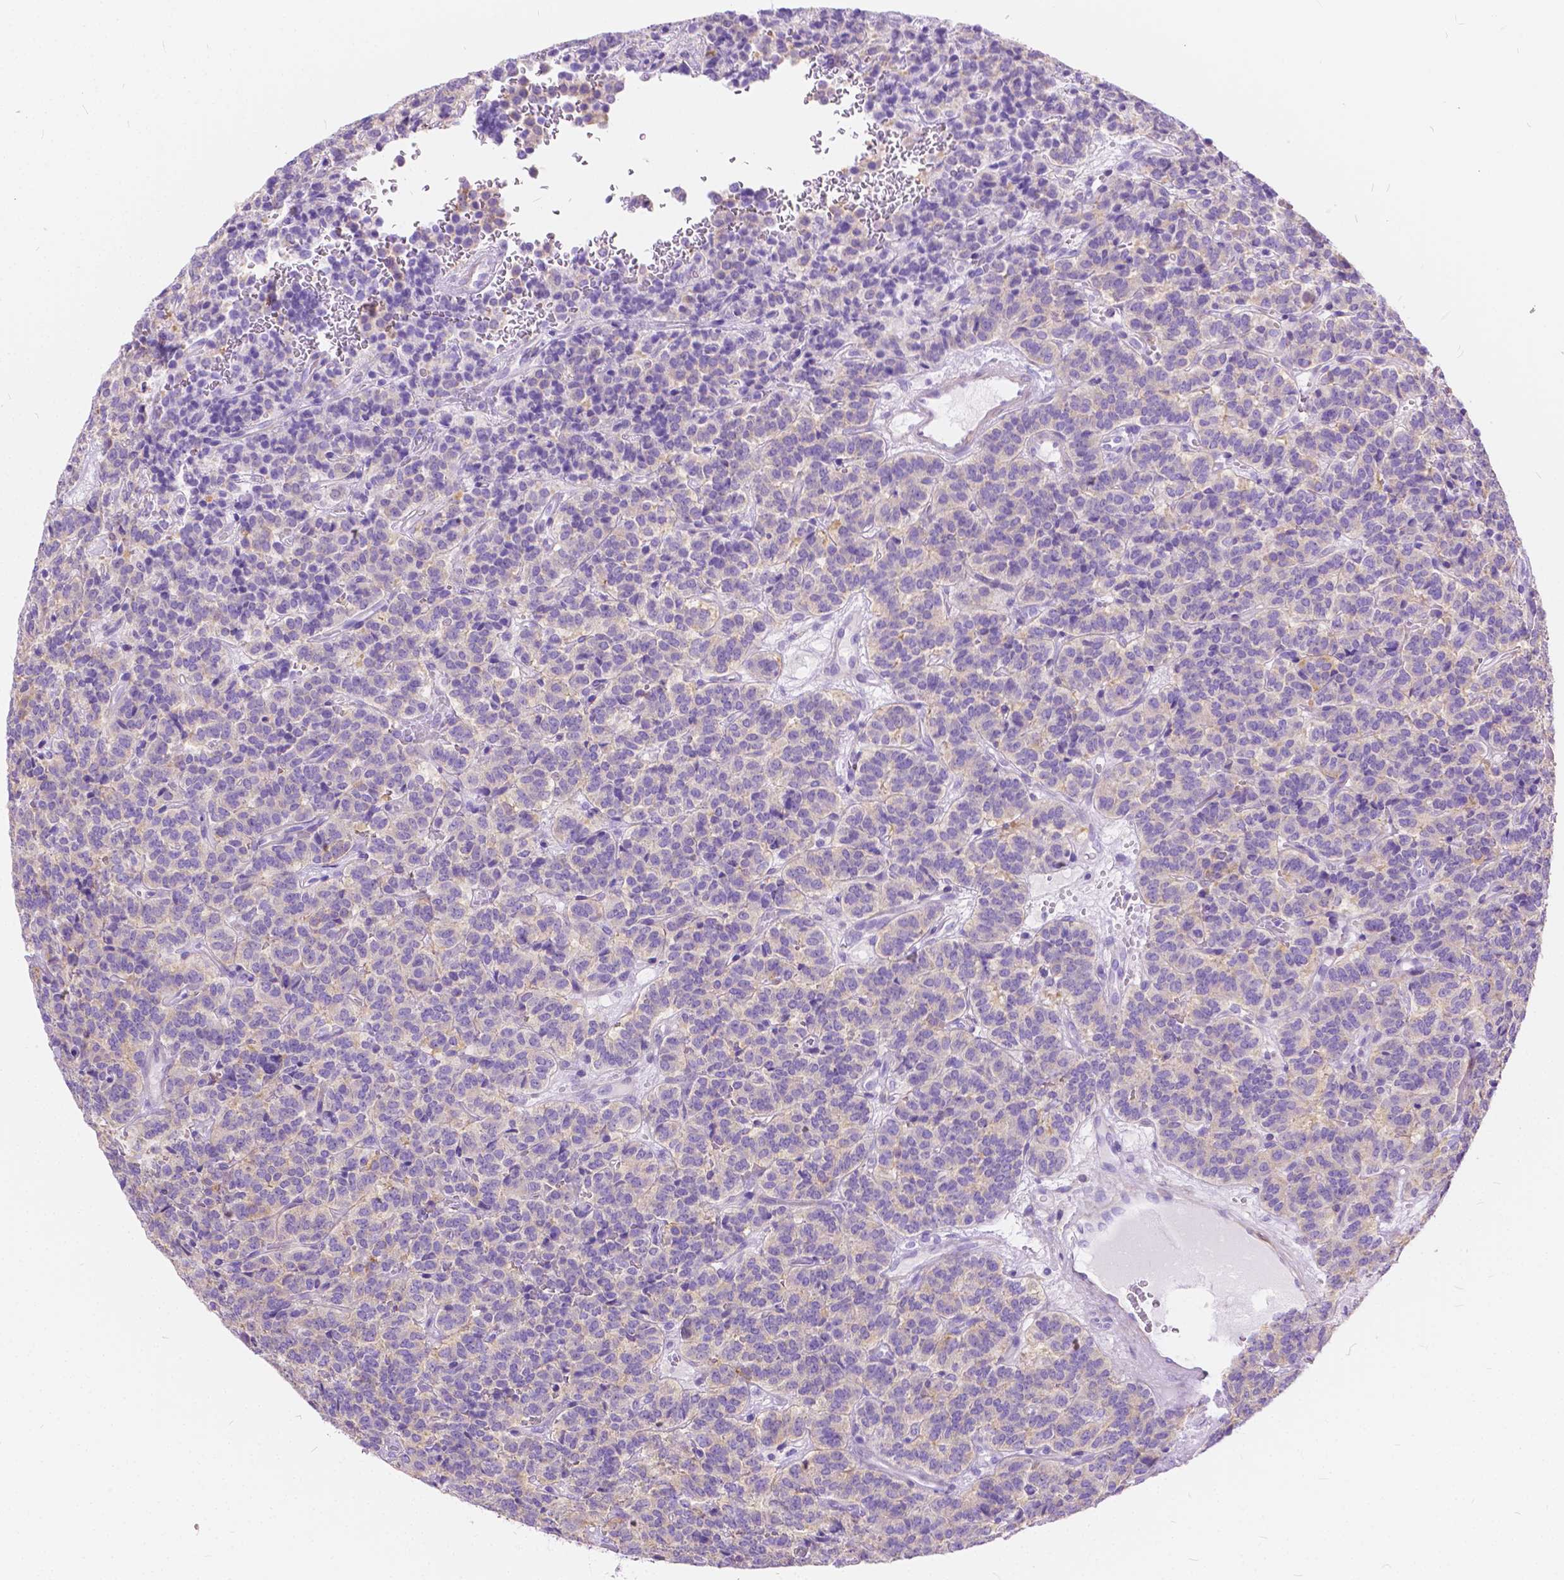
{"staining": {"intensity": "weak", "quantity": "<25%", "location": "cytoplasmic/membranous"}, "tissue": "carcinoid", "cell_type": "Tumor cells", "image_type": "cancer", "snomed": [{"axis": "morphology", "description": "Carcinoid, malignant, NOS"}, {"axis": "topography", "description": "Pancreas"}], "caption": "DAB immunohistochemical staining of carcinoid (malignant) reveals no significant staining in tumor cells. (Brightfield microscopy of DAB (3,3'-diaminobenzidine) immunohistochemistry (IHC) at high magnification).", "gene": "CHRM1", "patient": {"sex": "male", "age": 36}}